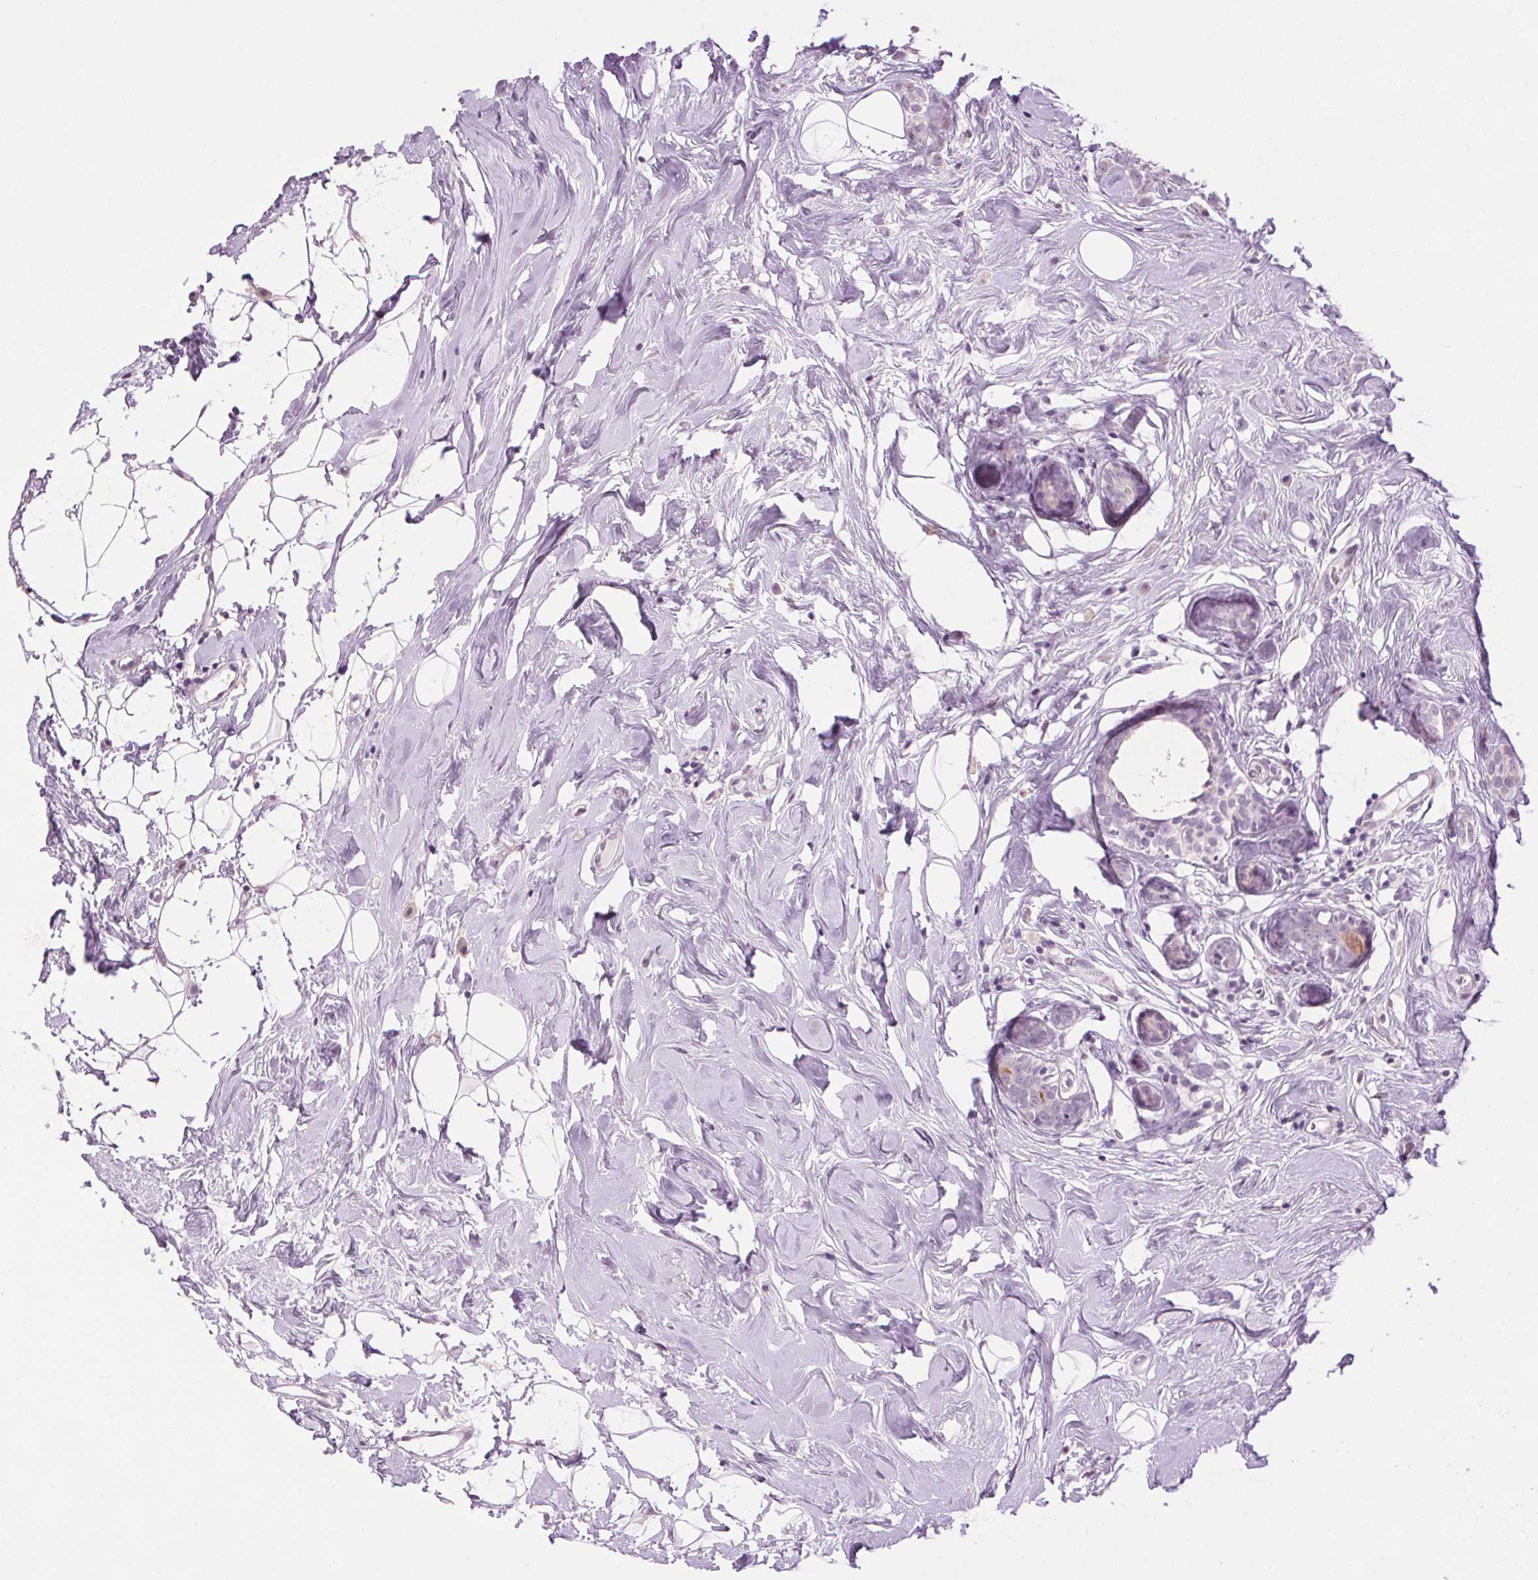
{"staining": {"intensity": "negative", "quantity": "none", "location": "none"}, "tissue": "breast cancer", "cell_type": "Tumor cells", "image_type": "cancer", "snomed": [{"axis": "morphology", "description": "Lobular carcinoma"}, {"axis": "topography", "description": "Breast"}], "caption": "Tumor cells show no significant protein staining in lobular carcinoma (breast).", "gene": "SMIM13", "patient": {"sex": "female", "age": 49}}